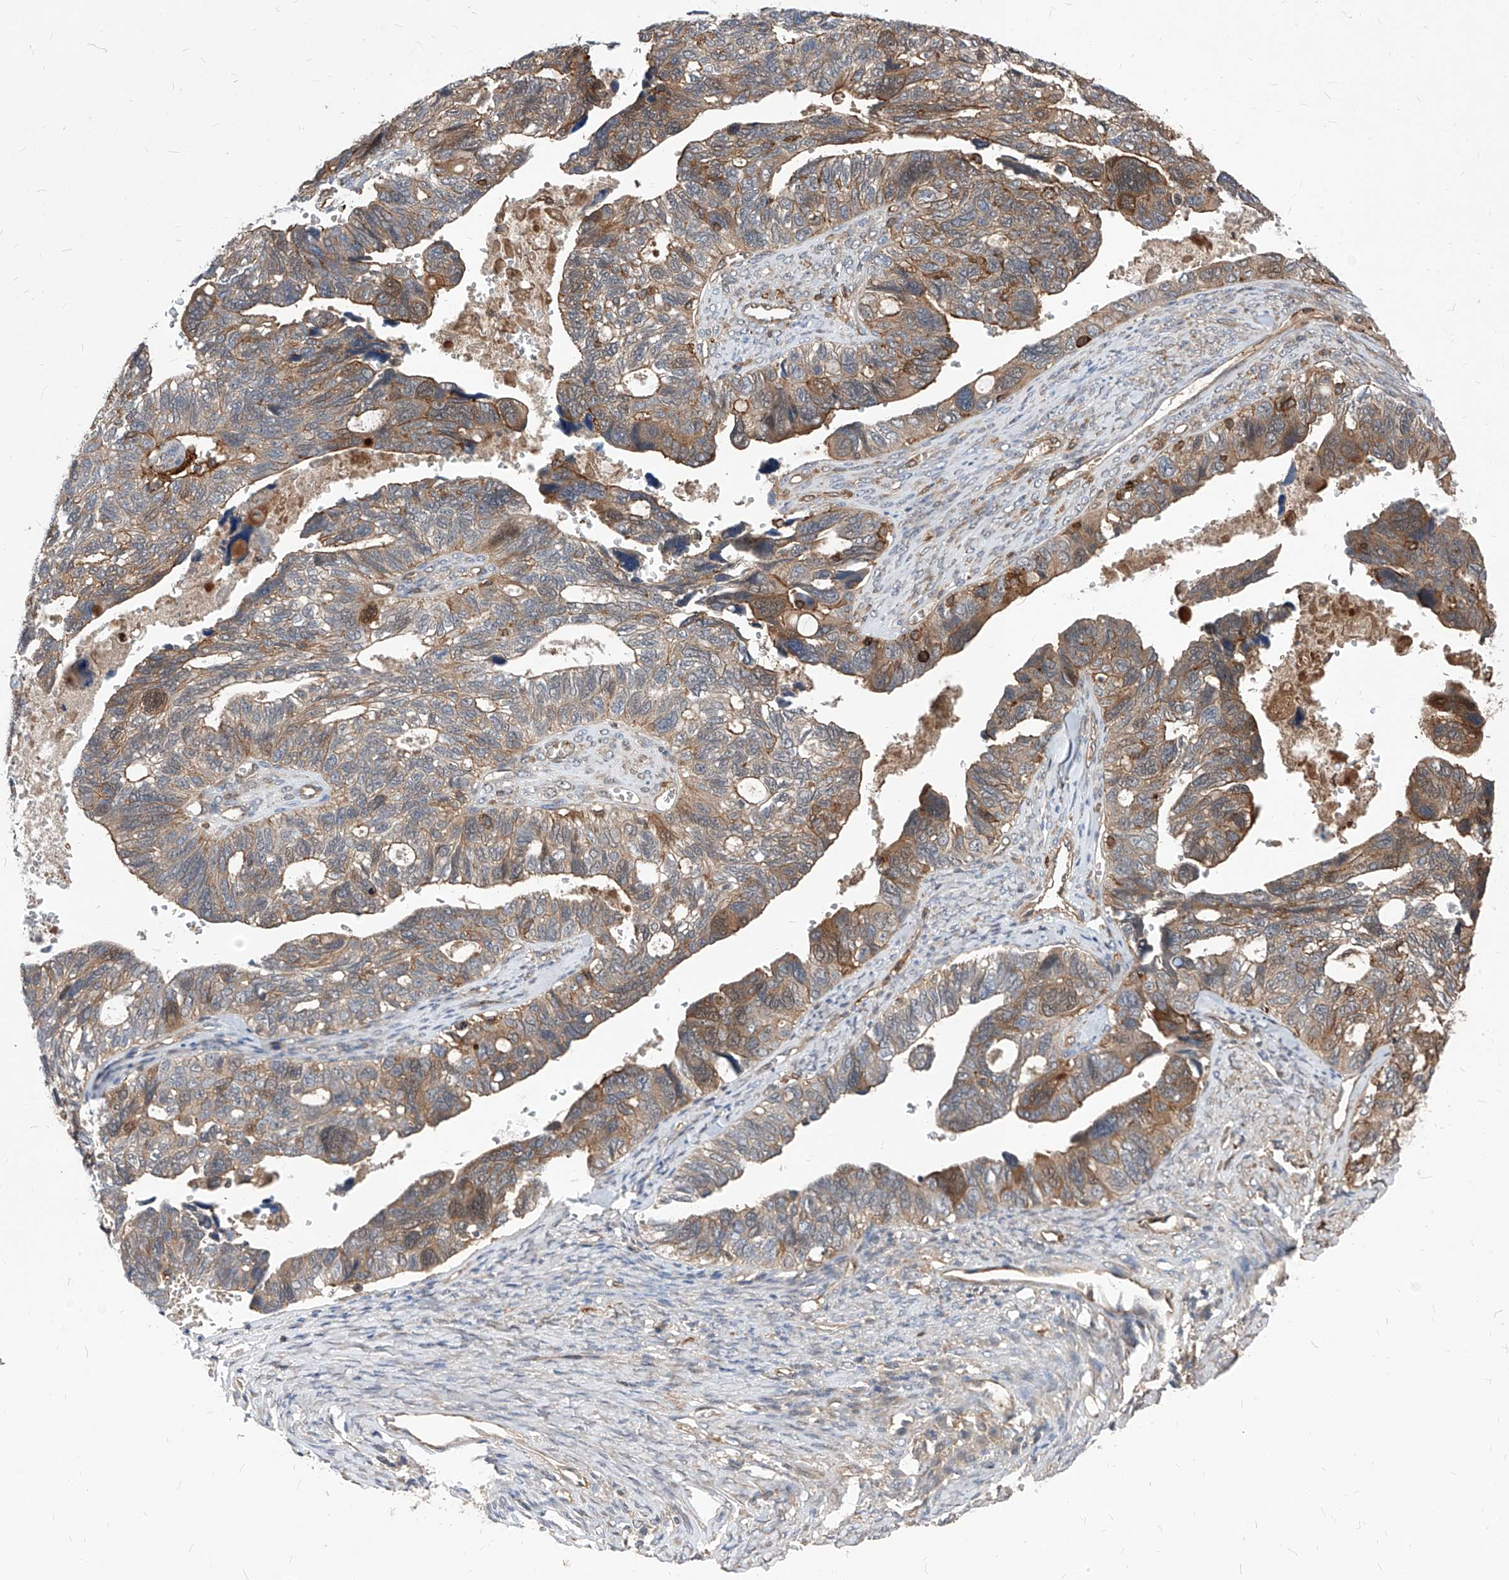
{"staining": {"intensity": "moderate", "quantity": "25%-75%", "location": "cytoplasmic/membranous"}, "tissue": "ovarian cancer", "cell_type": "Tumor cells", "image_type": "cancer", "snomed": [{"axis": "morphology", "description": "Cystadenocarcinoma, serous, NOS"}, {"axis": "topography", "description": "Ovary"}], "caption": "Ovarian cancer (serous cystadenocarcinoma) stained with IHC shows moderate cytoplasmic/membranous expression in about 25%-75% of tumor cells.", "gene": "ABRACL", "patient": {"sex": "female", "age": 79}}